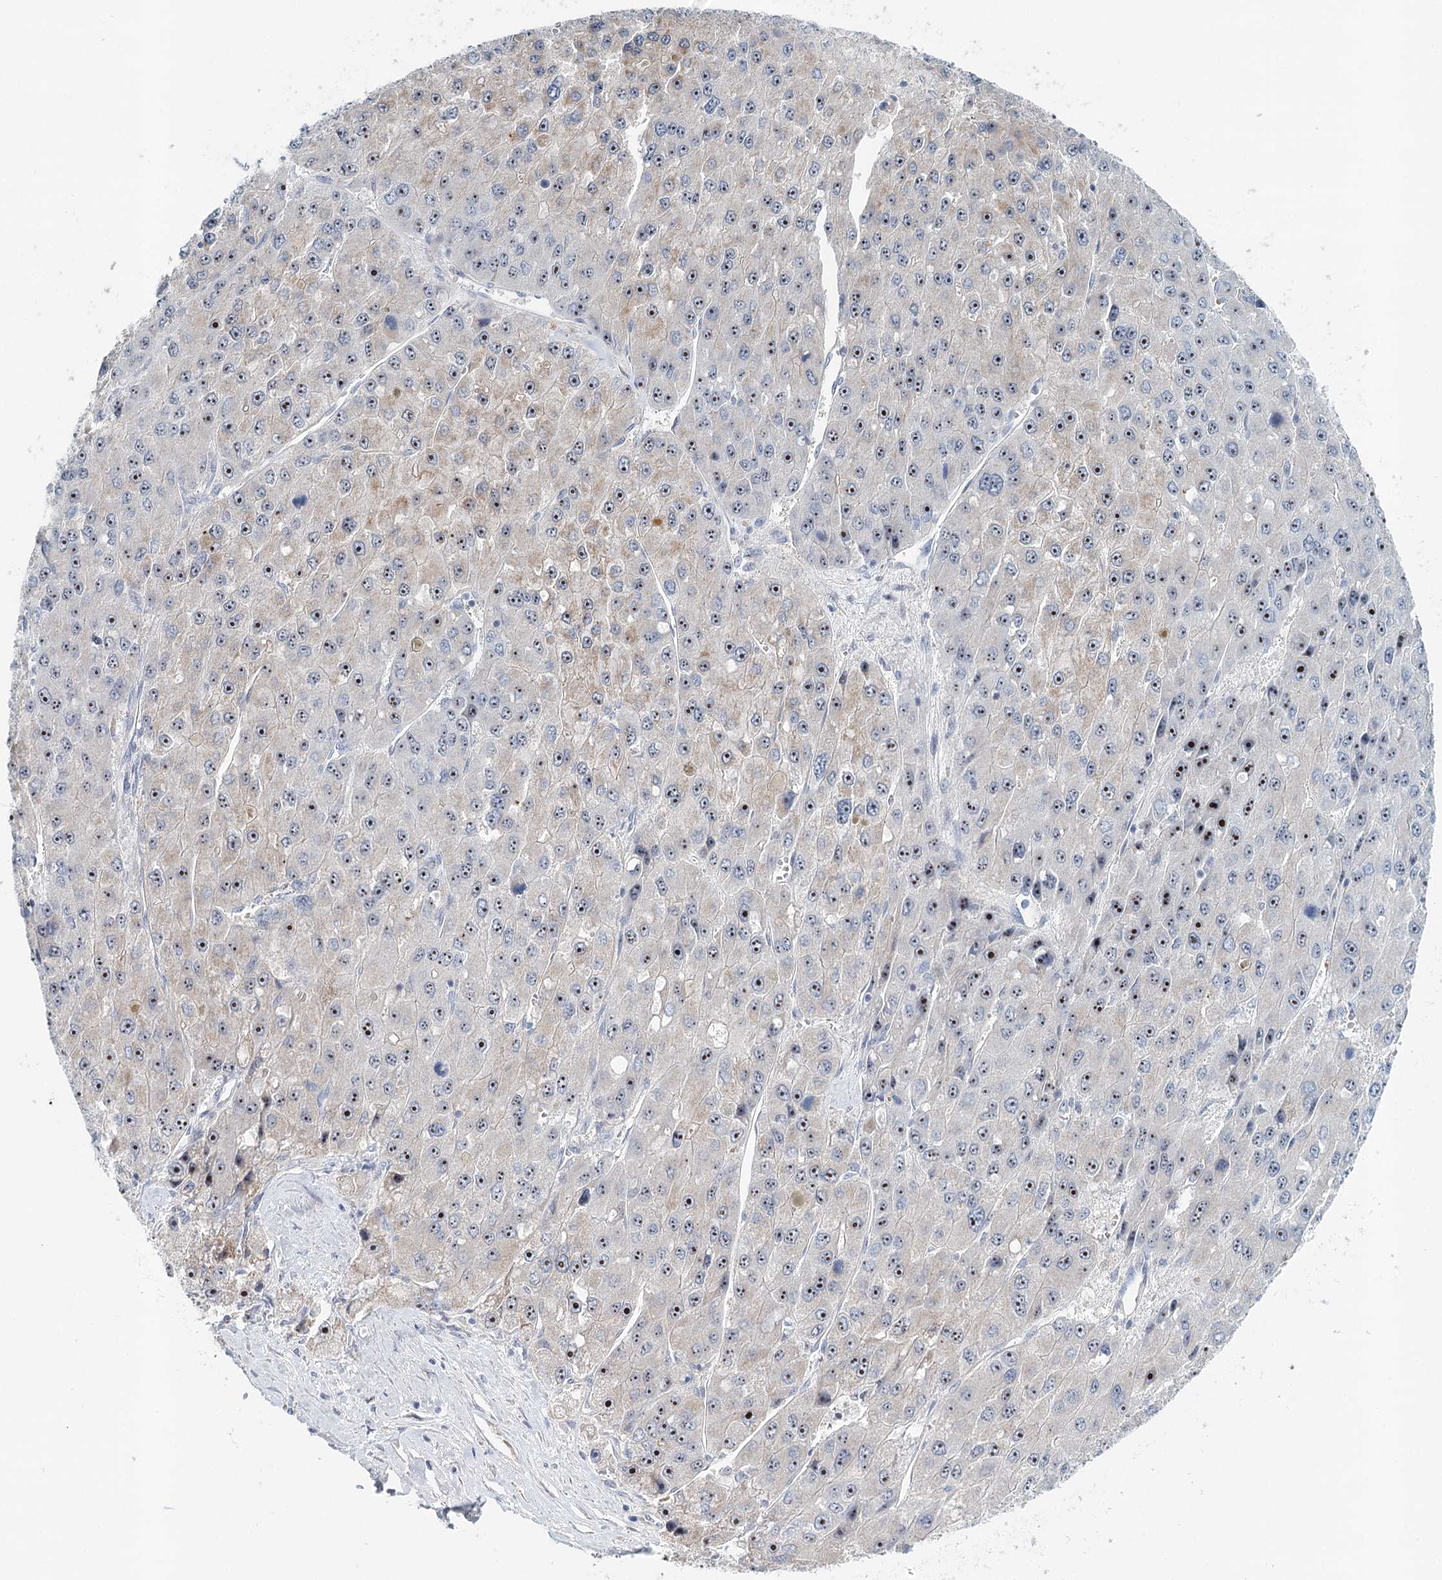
{"staining": {"intensity": "moderate", "quantity": "<25%", "location": "nuclear"}, "tissue": "liver cancer", "cell_type": "Tumor cells", "image_type": "cancer", "snomed": [{"axis": "morphology", "description": "Carcinoma, Hepatocellular, NOS"}, {"axis": "topography", "description": "Liver"}], "caption": "This is an image of immunohistochemistry (IHC) staining of hepatocellular carcinoma (liver), which shows moderate staining in the nuclear of tumor cells.", "gene": "RBM43", "patient": {"sex": "female", "age": 73}}